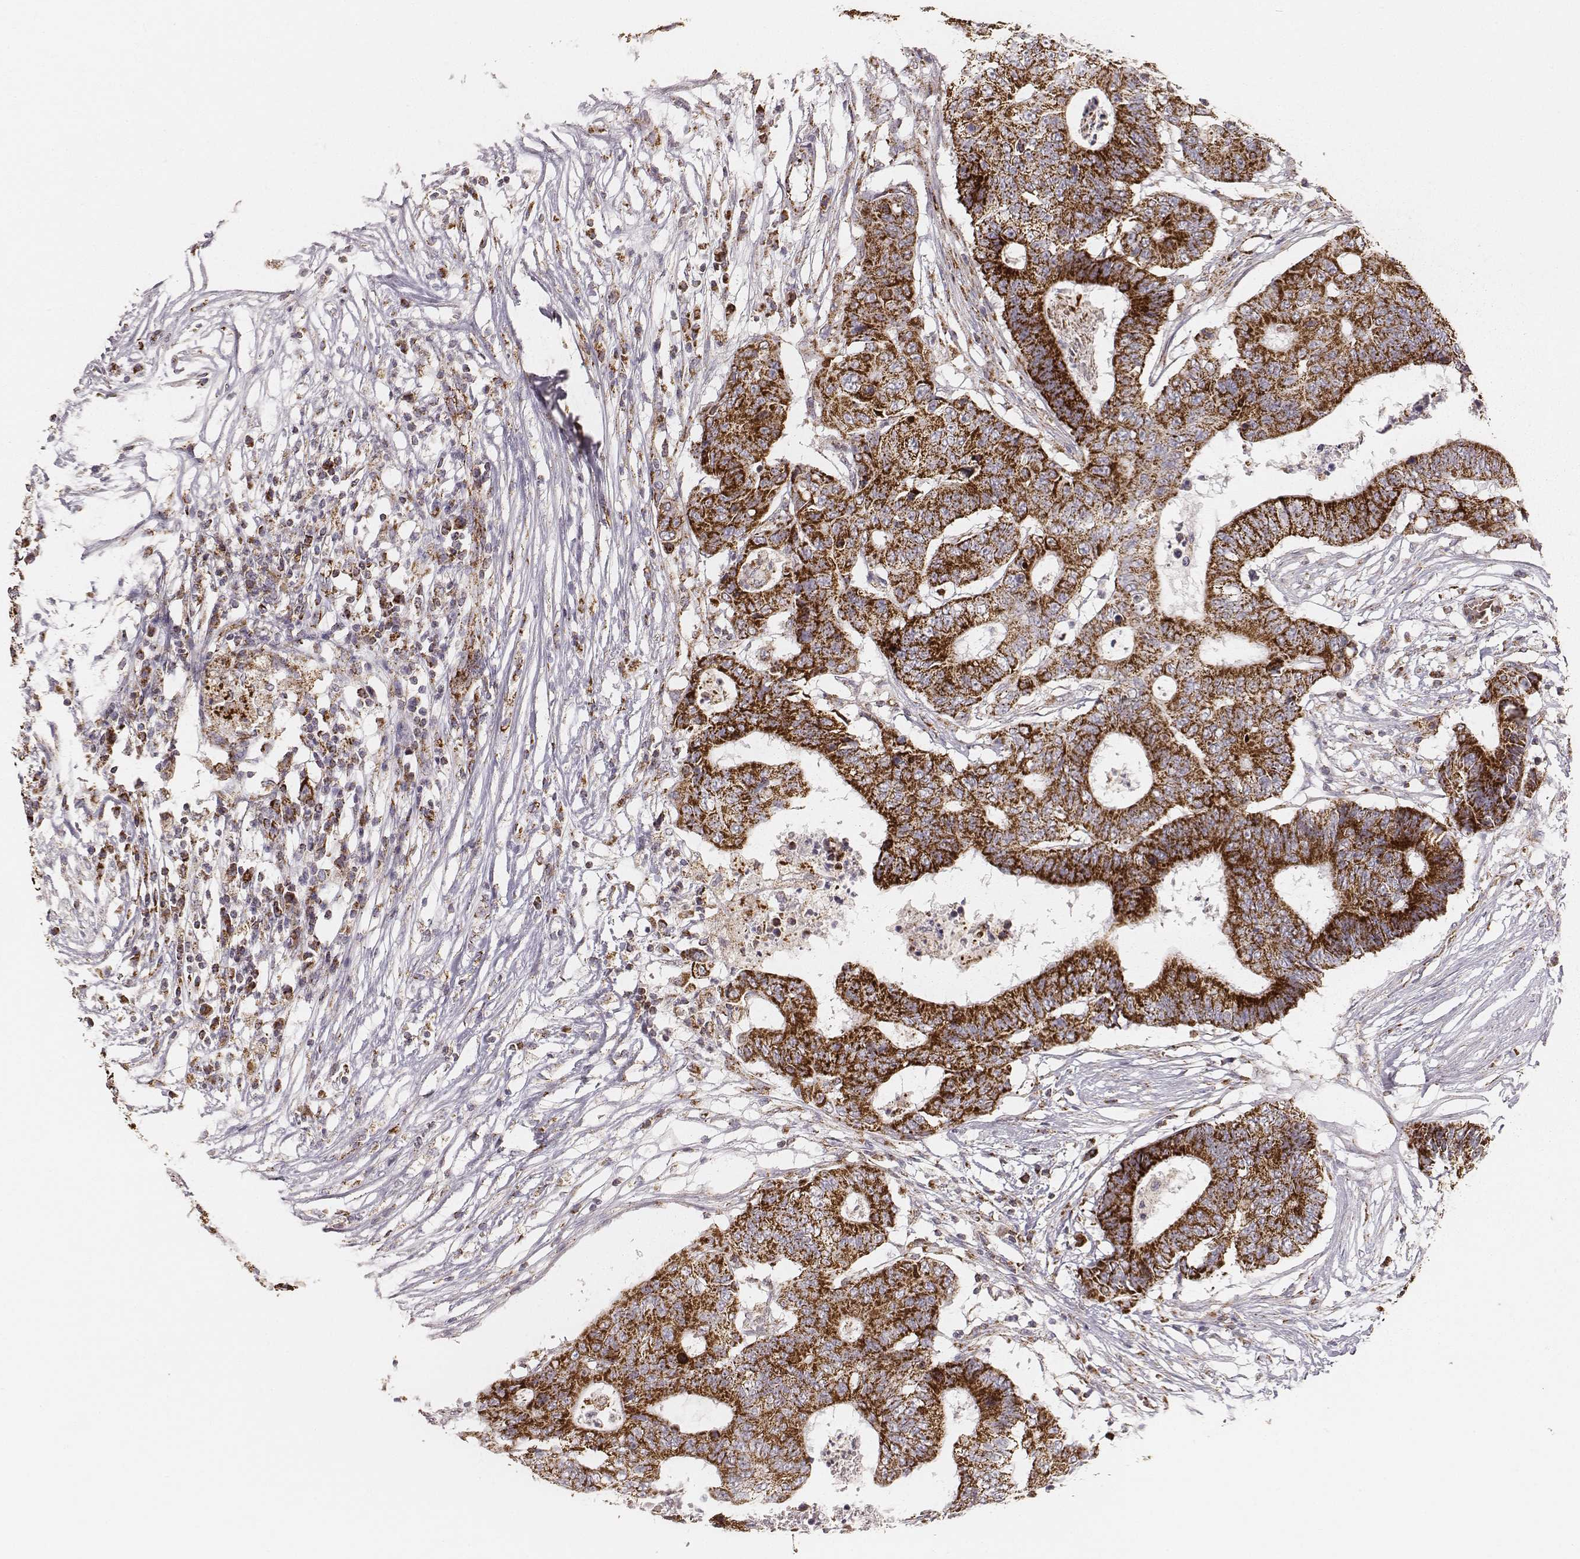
{"staining": {"intensity": "strong", "quantity": ">75%", "location": "cytoplasmic/membranous"}, "tissue": "colorectal cancer", "cell_type": "Tumor cells", "image_type": "cancer", "snomed": [{"axis": "morphology", "description": "Adenocarcinoma, NOS"}, {"axis": "topography", "description": "Colon"}], "caption": "Immunohistochemistry image of neoplastic tissue: human colorectal adenocarcinoma stained using IHC exhibits high levels of strong protein expression localized specifically in the cytoplasmic/membranous of tumor cells, appearing as a cytoplasmic/membranous brown color.", "gene": "TUFM", "patient": {"sex": "female", "age": 48}}